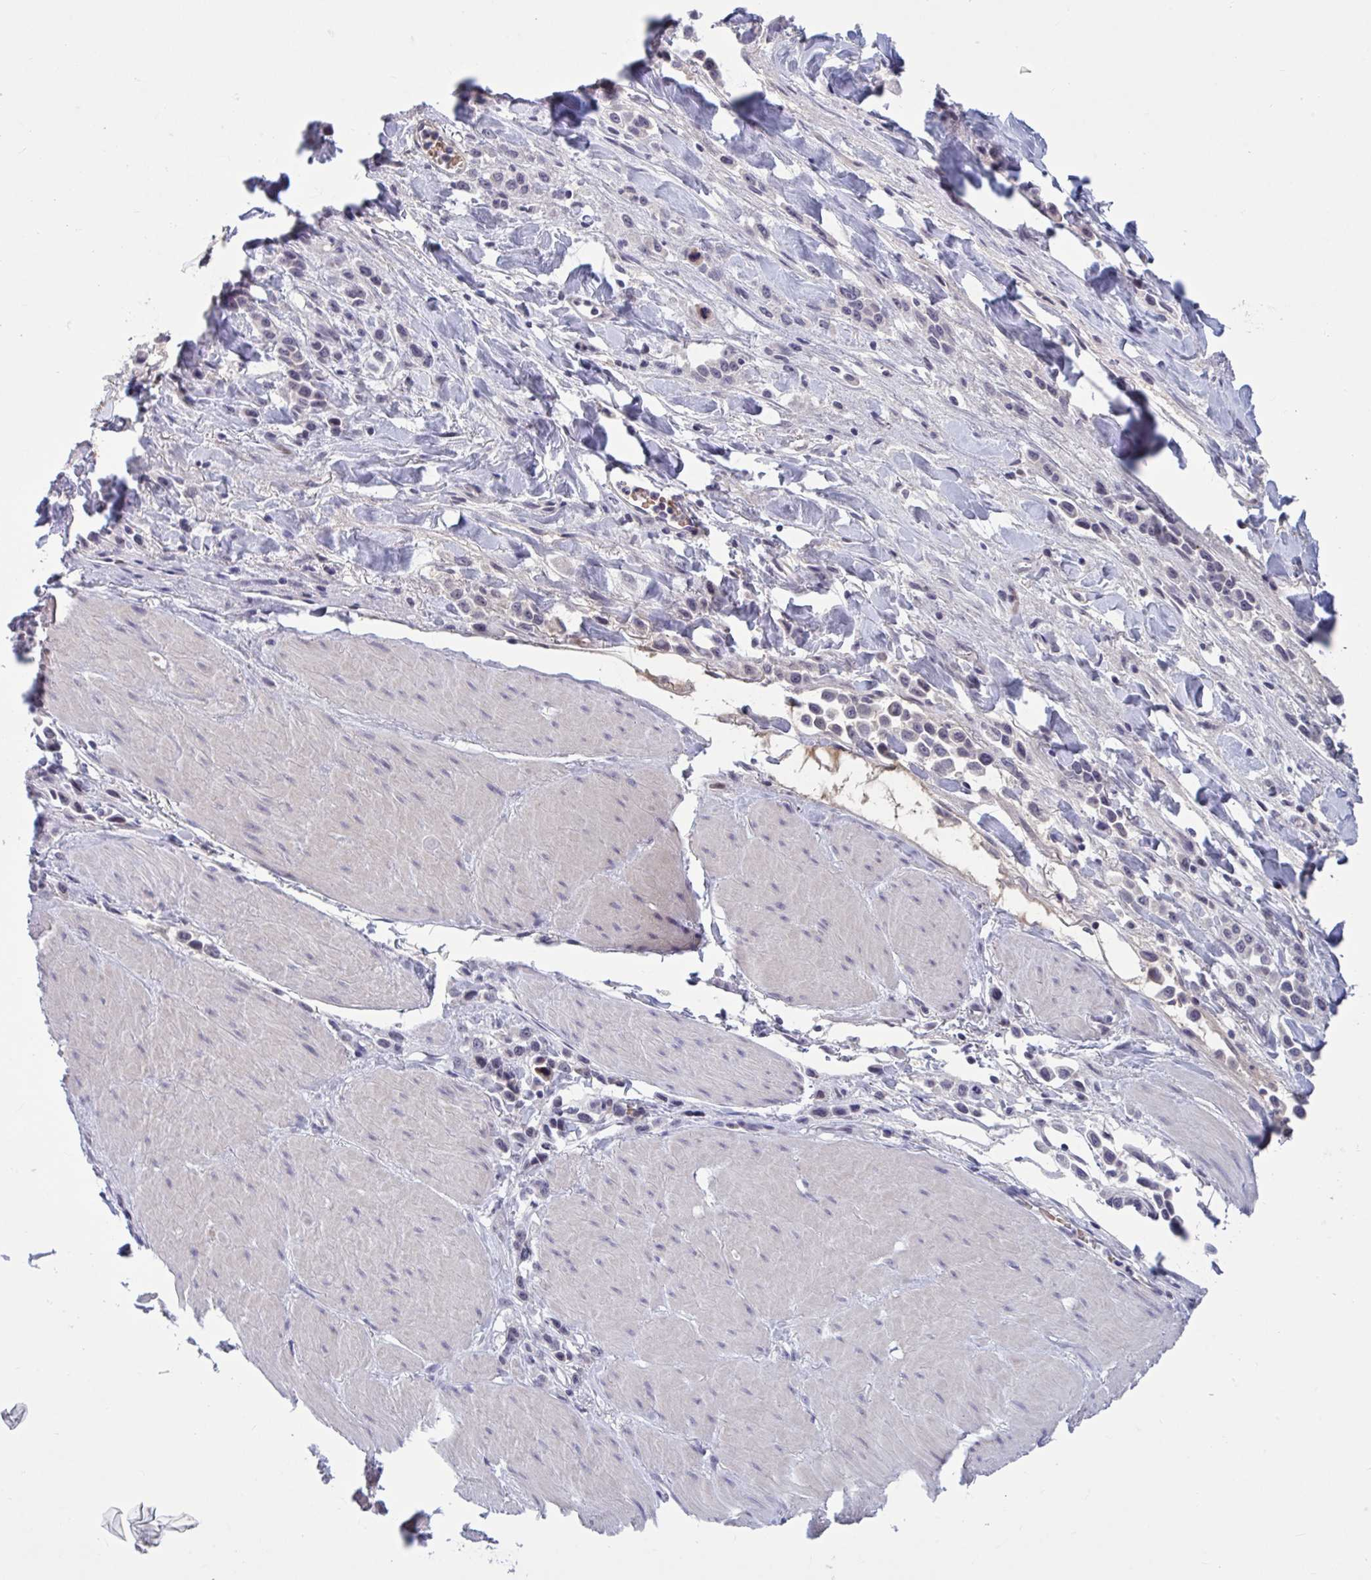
{"staining": {"intensity": "negative", "quantity": "none", "location": "none"}, "tissue": "stomach cancer", "cell_type": "Tumor cells", "image_type": "cancer", "snomed": [{"axis": "morphology", "description": "Adenocarcinoma, NOS"}, {"axis": "topography", "description": "Stomach"}], "caption": "Tumor cells are negative for brown protein staining in stomach cancer. Brightfield microscopy of IHC stained with DAB (3,3'-diaminobenzidine) (brown) and hematoxylin (blue), captured at high magnification.", "gene": "CNGB3", "patient": {"sex": "male", "age": 47}}